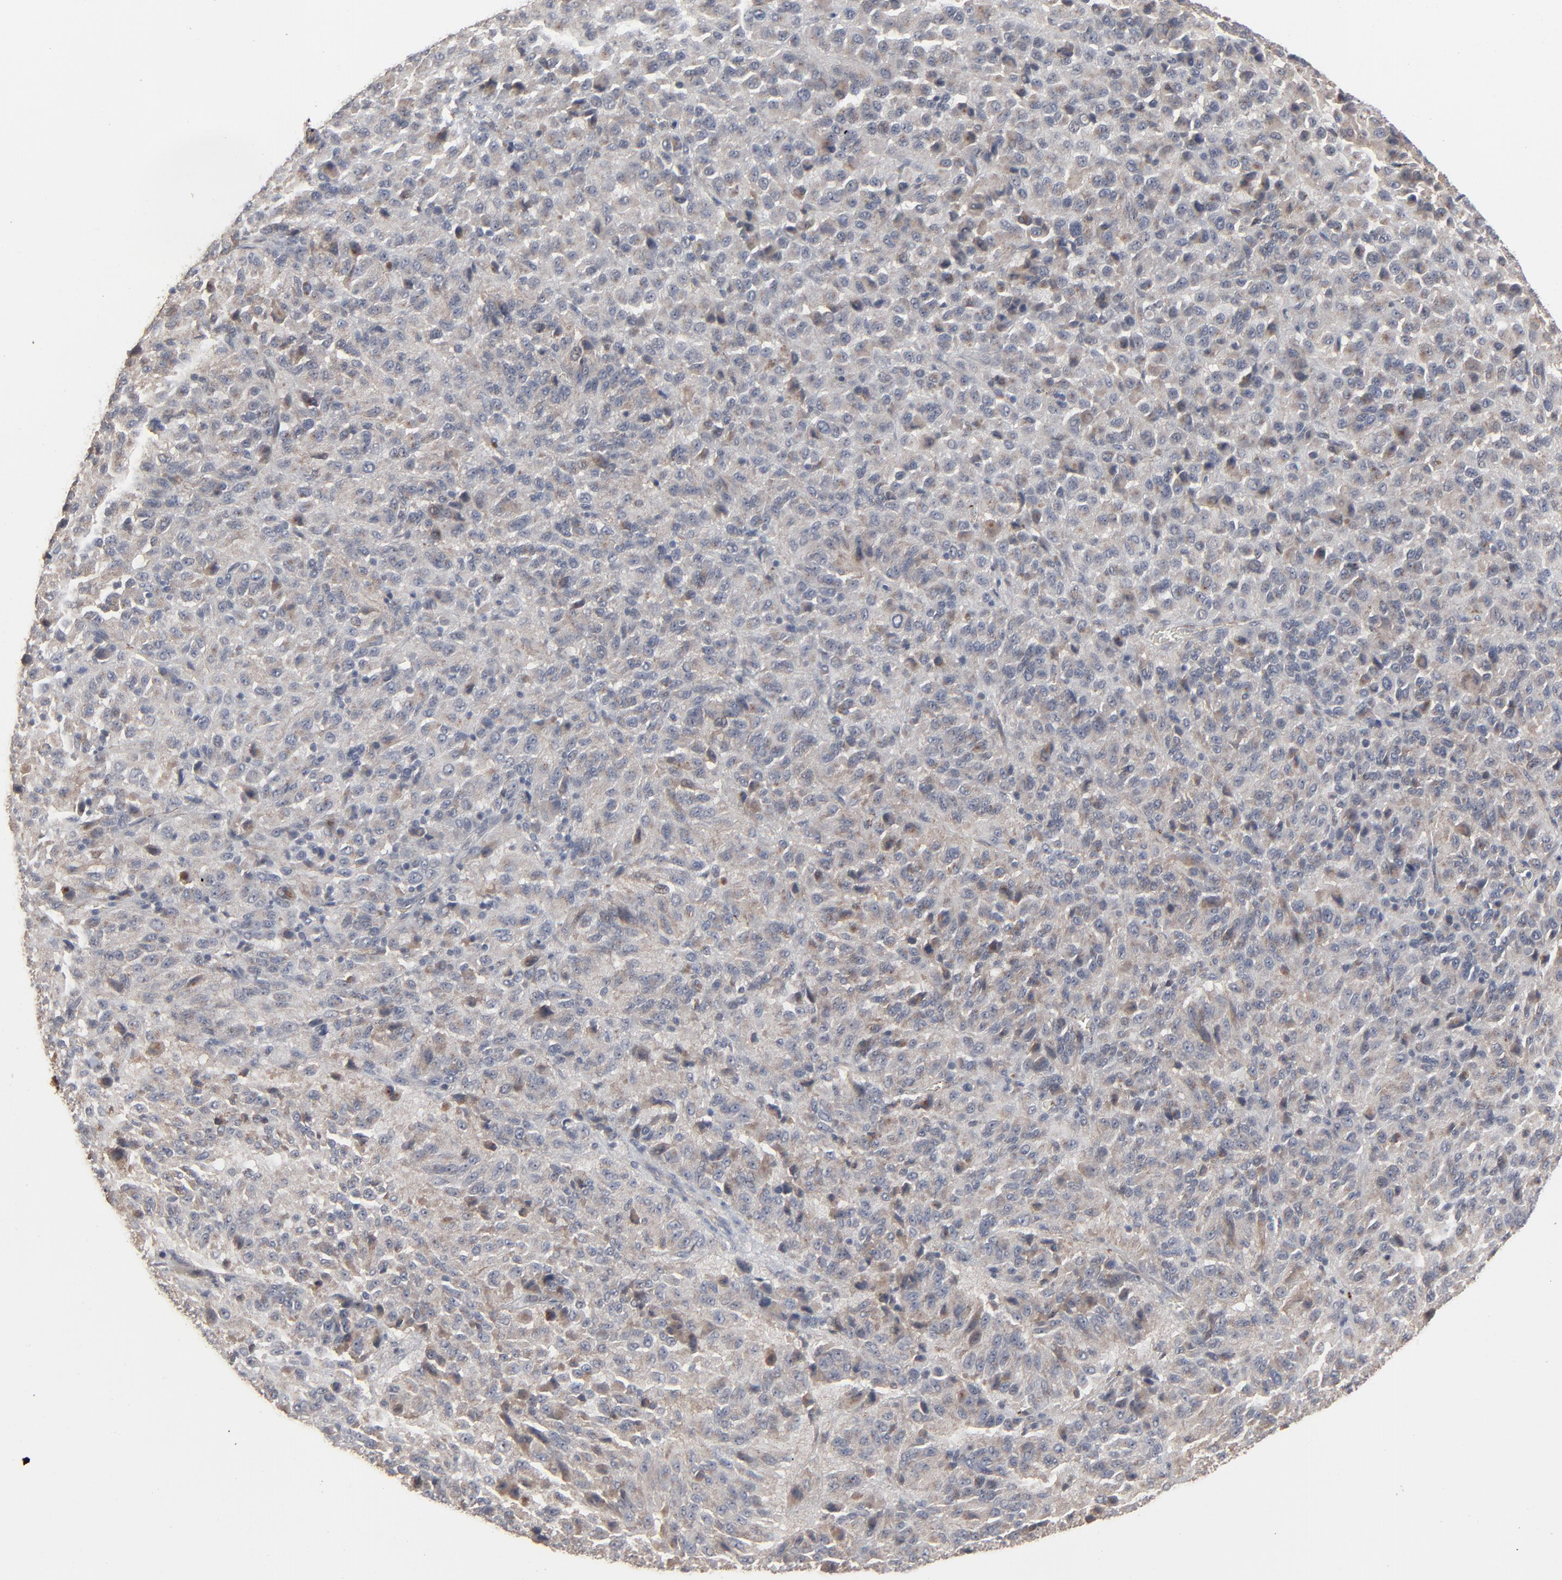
{"staining": {"intensity": "weak", "quantity": "<25%", "location": "cytoplasmic/membranous"}, "tissue": "melanoma", "cell_type": "Tumor cells", "image_type": "cancer", "snomed": [{"axis": "morphology", "description": "Malignant melanoma, Metastatic site"}, {"axis": "topography", "description": "Lung"}], "caption": "Tumor cells are negative for protein expression in human malignant melanoma (metastatic site).", "gene": "JAM3", "patient": {"sex": "male", "age": 64}}